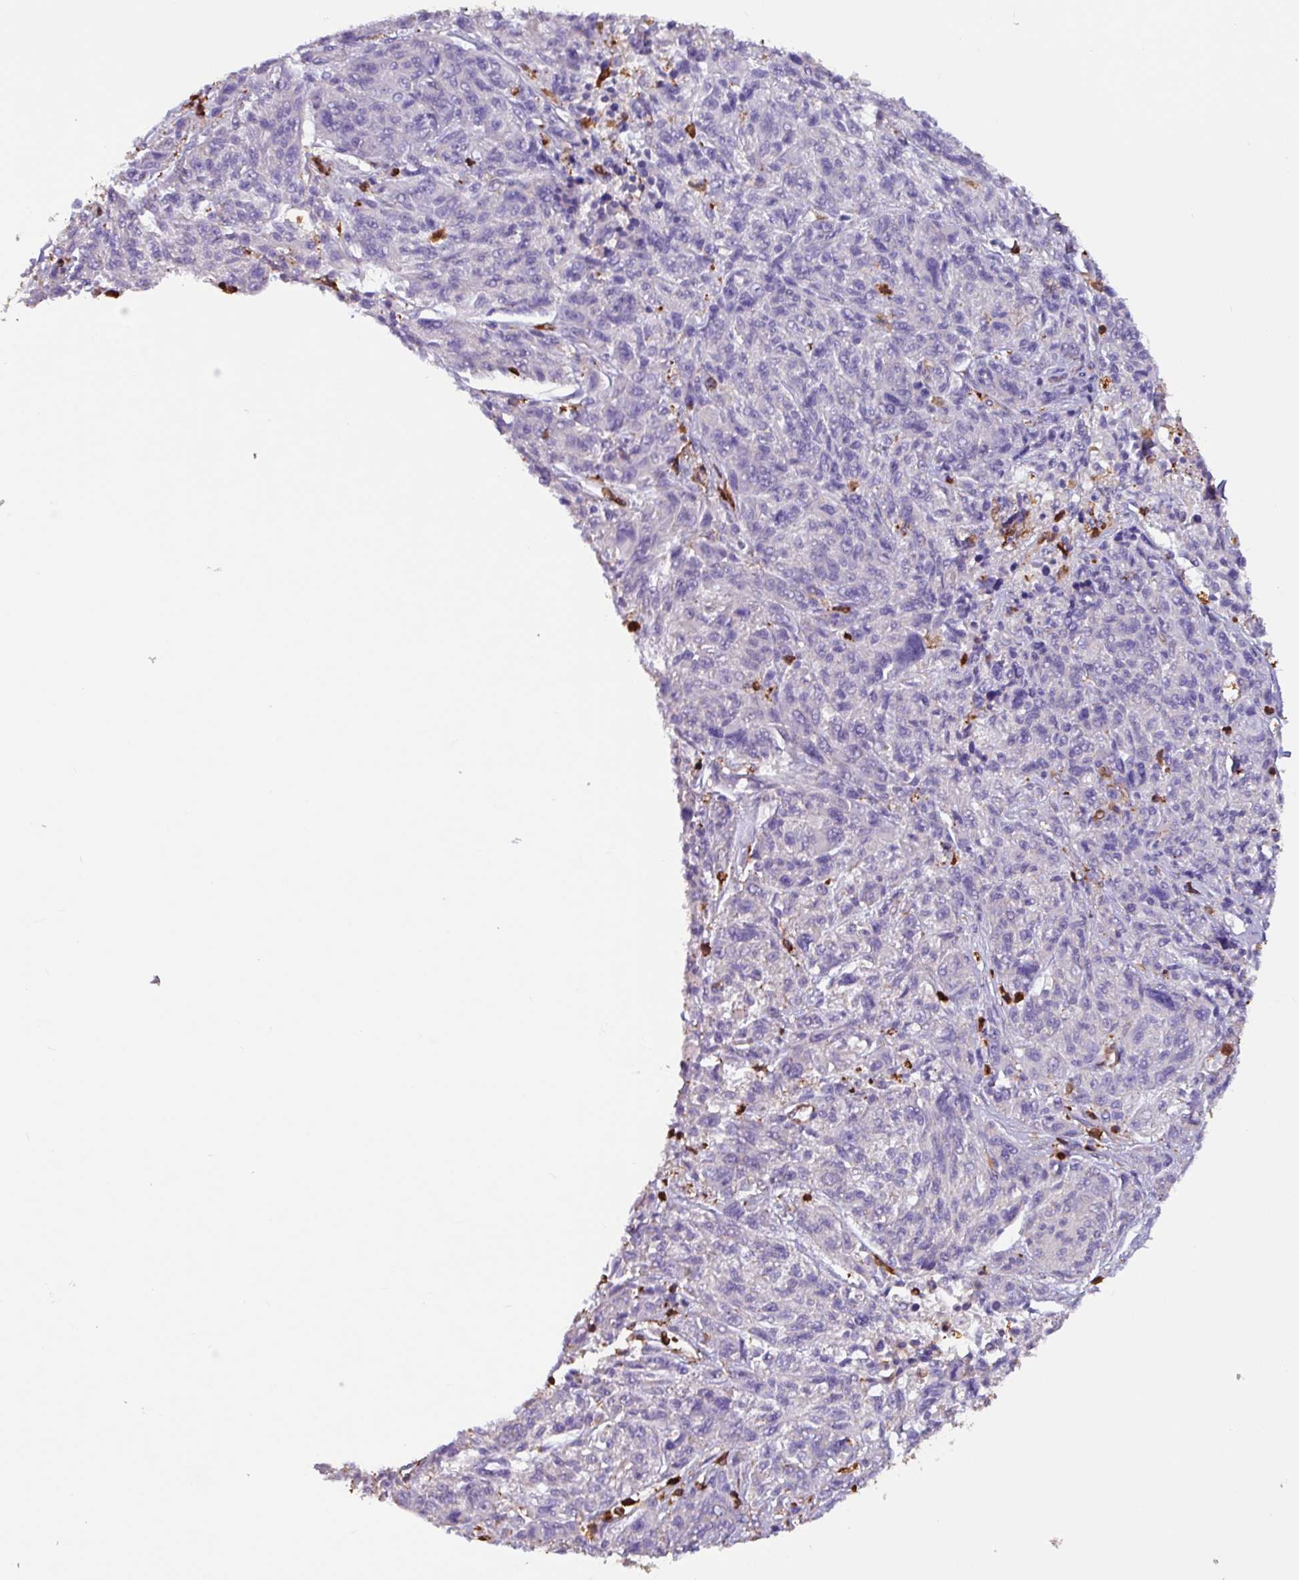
{"staining": {"intensity": "negative", "quantity": "none", "location": "none"}, "tissue": "melanoma", "cell_type": "Tumor cells", "image_type": "cancer", "snomed": [{"axis": "morphology", "description": "Malignant melanoma, NOS"}, {"axis": "topography", "description": "Skin"}], "caption": "Immunohistochemical staining of human malignant melanoma displays no significant expression in tumor cells.", "gene": "ARHGDIB", "patient": {"sex": "male", "age": 53}}